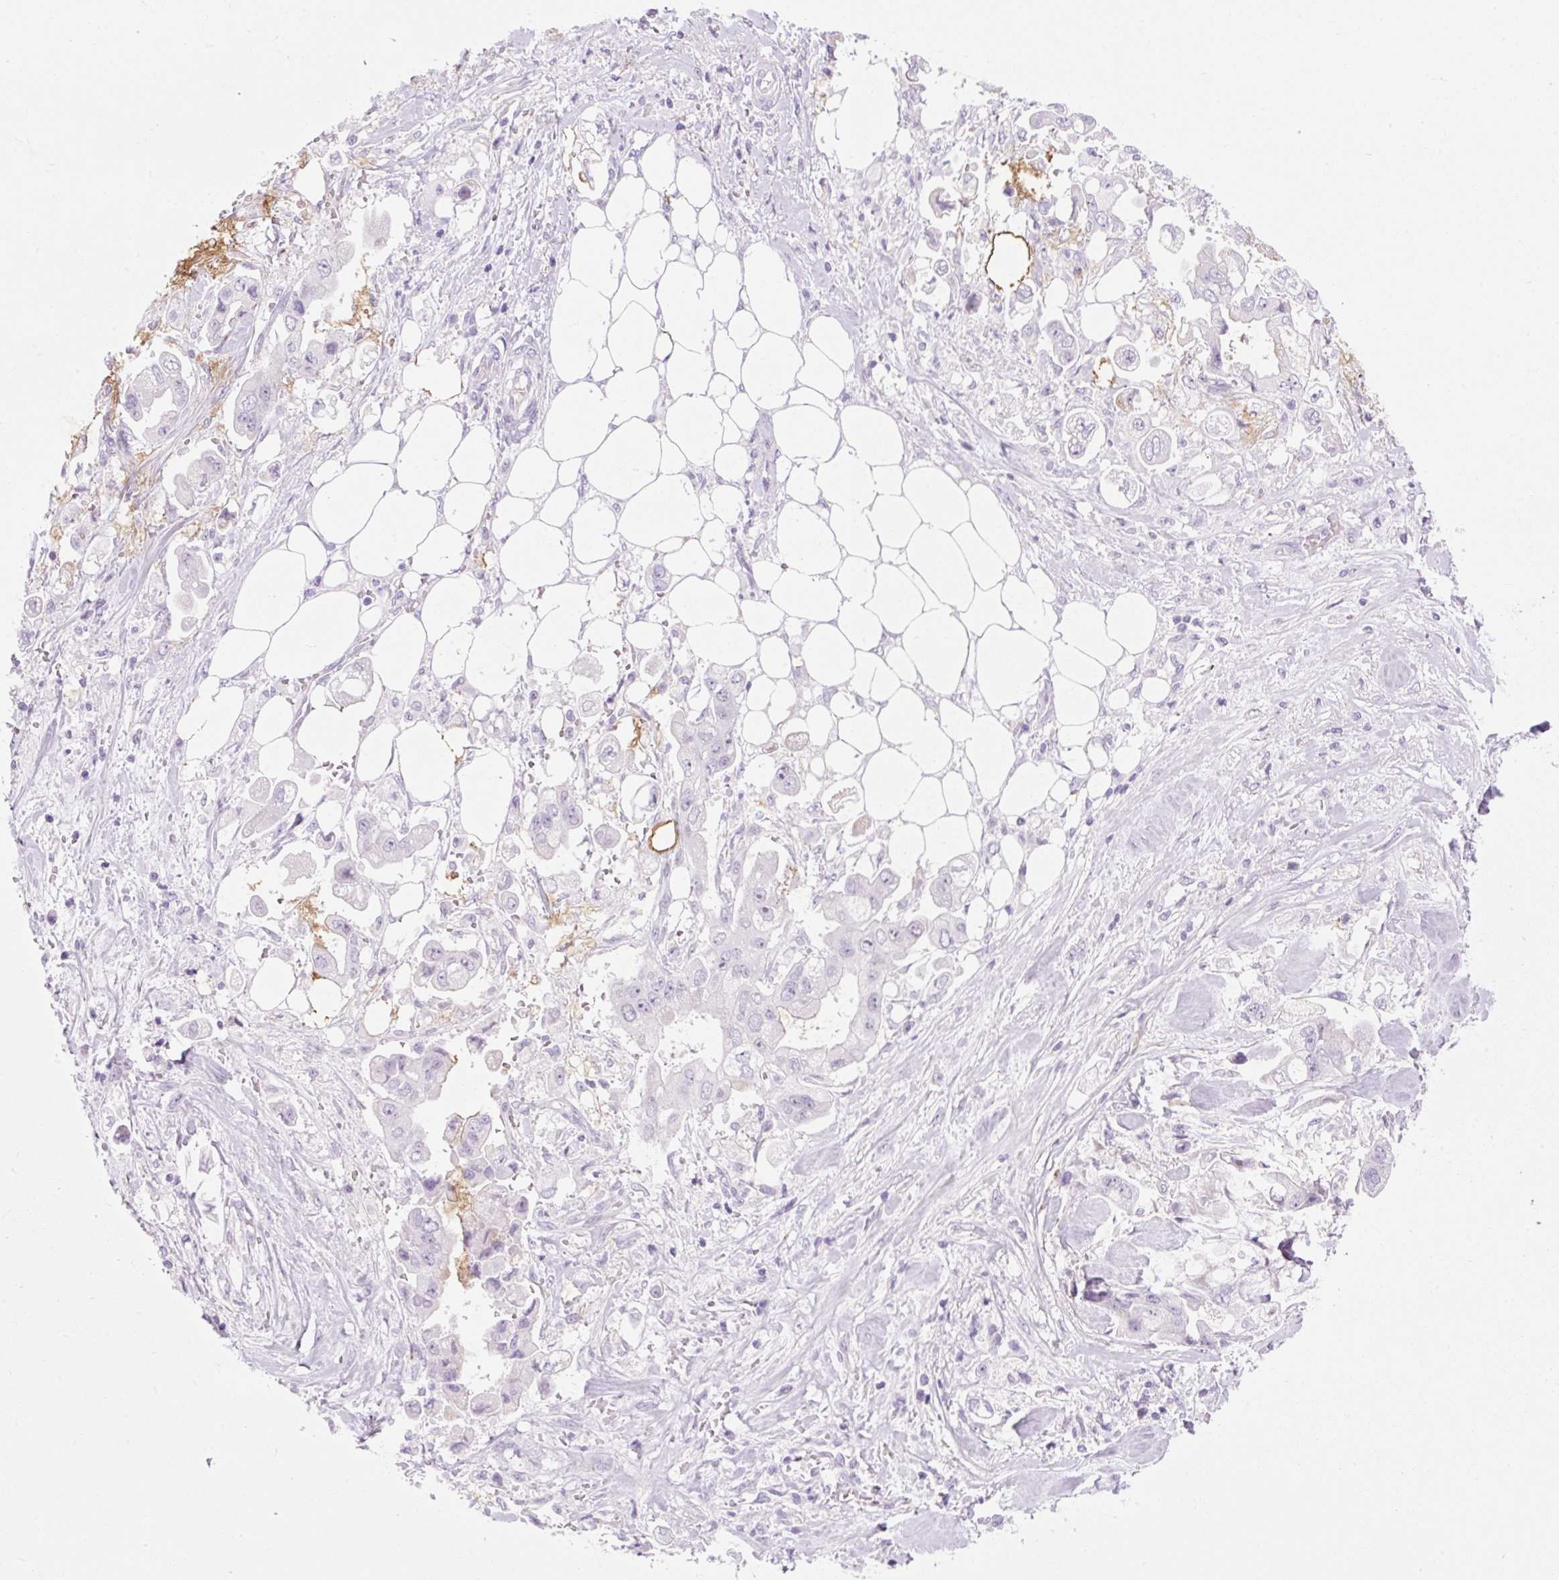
{"staining": {"intensity": "negative", "quantity": "none", "location": "none"}, "tissue": "stomach cancer", "cell_type": "Tumor cells", "image_type": "cancer", "snomed": [{"axis": "morphology", "description": "Adenocarcinoma, NOS"}, {"axis": "topography", "description": "Stomach"}], "caption": "This is an IHC micrograph of human stomach adenocarcinoma. There is no expression in tumor cells.", "gene": "ZNF121", "patient": {"sex": "male", "age": 62}}